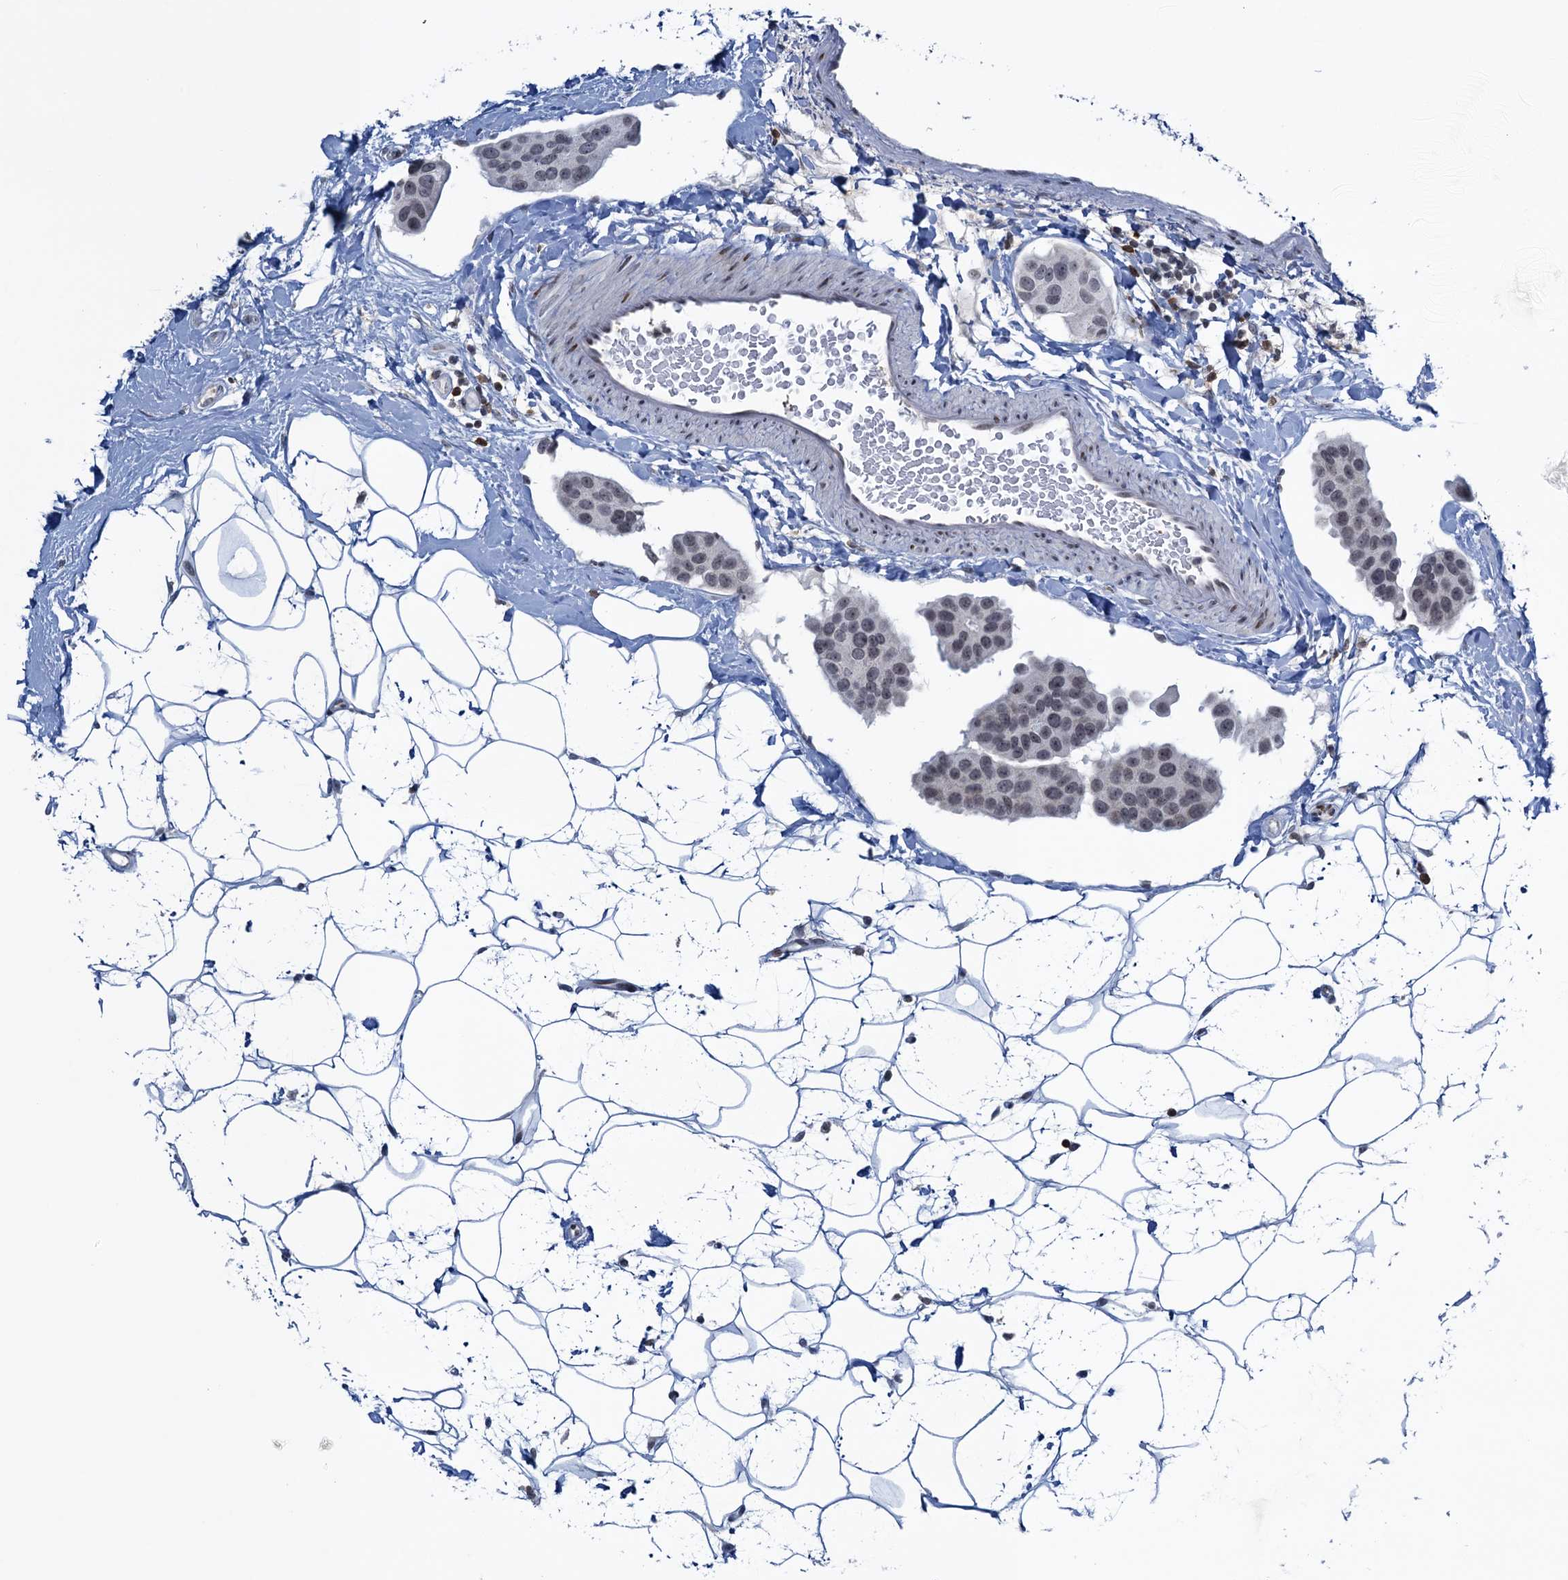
{"staining": {"intensity": "negative", "quantity": "none", "location": "none"}, "tissue": "breast cancer", "cell_type": "Tumor cells", "image_type": "cancer", "snomed": [{"axis": "morphology", "description": "Normal tissue, NOS"}, {"axis": "morphology", "description": "Duct carcinoma"}, {"axis": "topography", "description": "Breast"}], "caption": "The histopathology image displays no staining of tumor cells in intraductal carcinoma (breast).", "gene": "FYB1", "patient": {"sex": "female", "age": 39}}